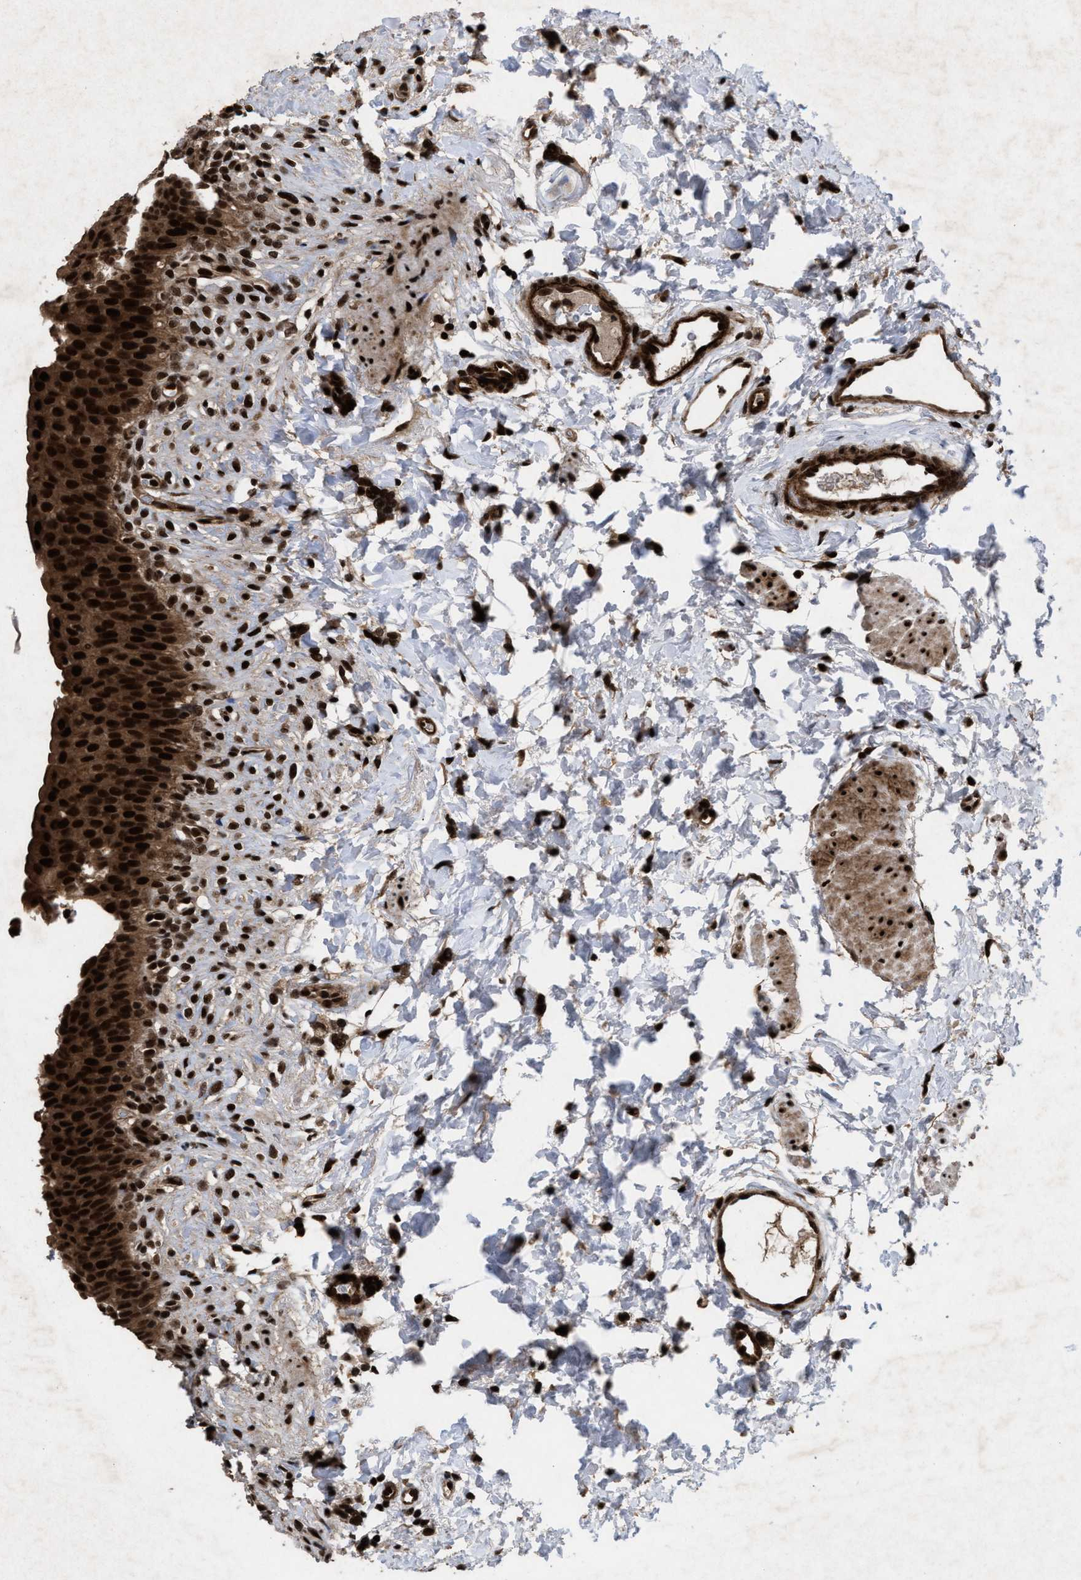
{"staining": {"intensity": "strong", "quantity": ">75%", "location": "cytoplasmic/membranous,nuclear"}, "tissue": "urinary bladder", "cell_type": "Urothelial cells", "image_type": "normal", "snomed": [{"axis": "morphology", "description": "Normal tissue, NOS"}, {"axis": "topography", "description": "Urinary bladder"}], "caption": "Protein expression analysis of benign urinary bladder exhibits strong cytoplasmic/membranous,nuclear positivity in about >75% of urothelial cells.", "gene": "WIZ", "patient": {"sex": "female", "age": 79}}